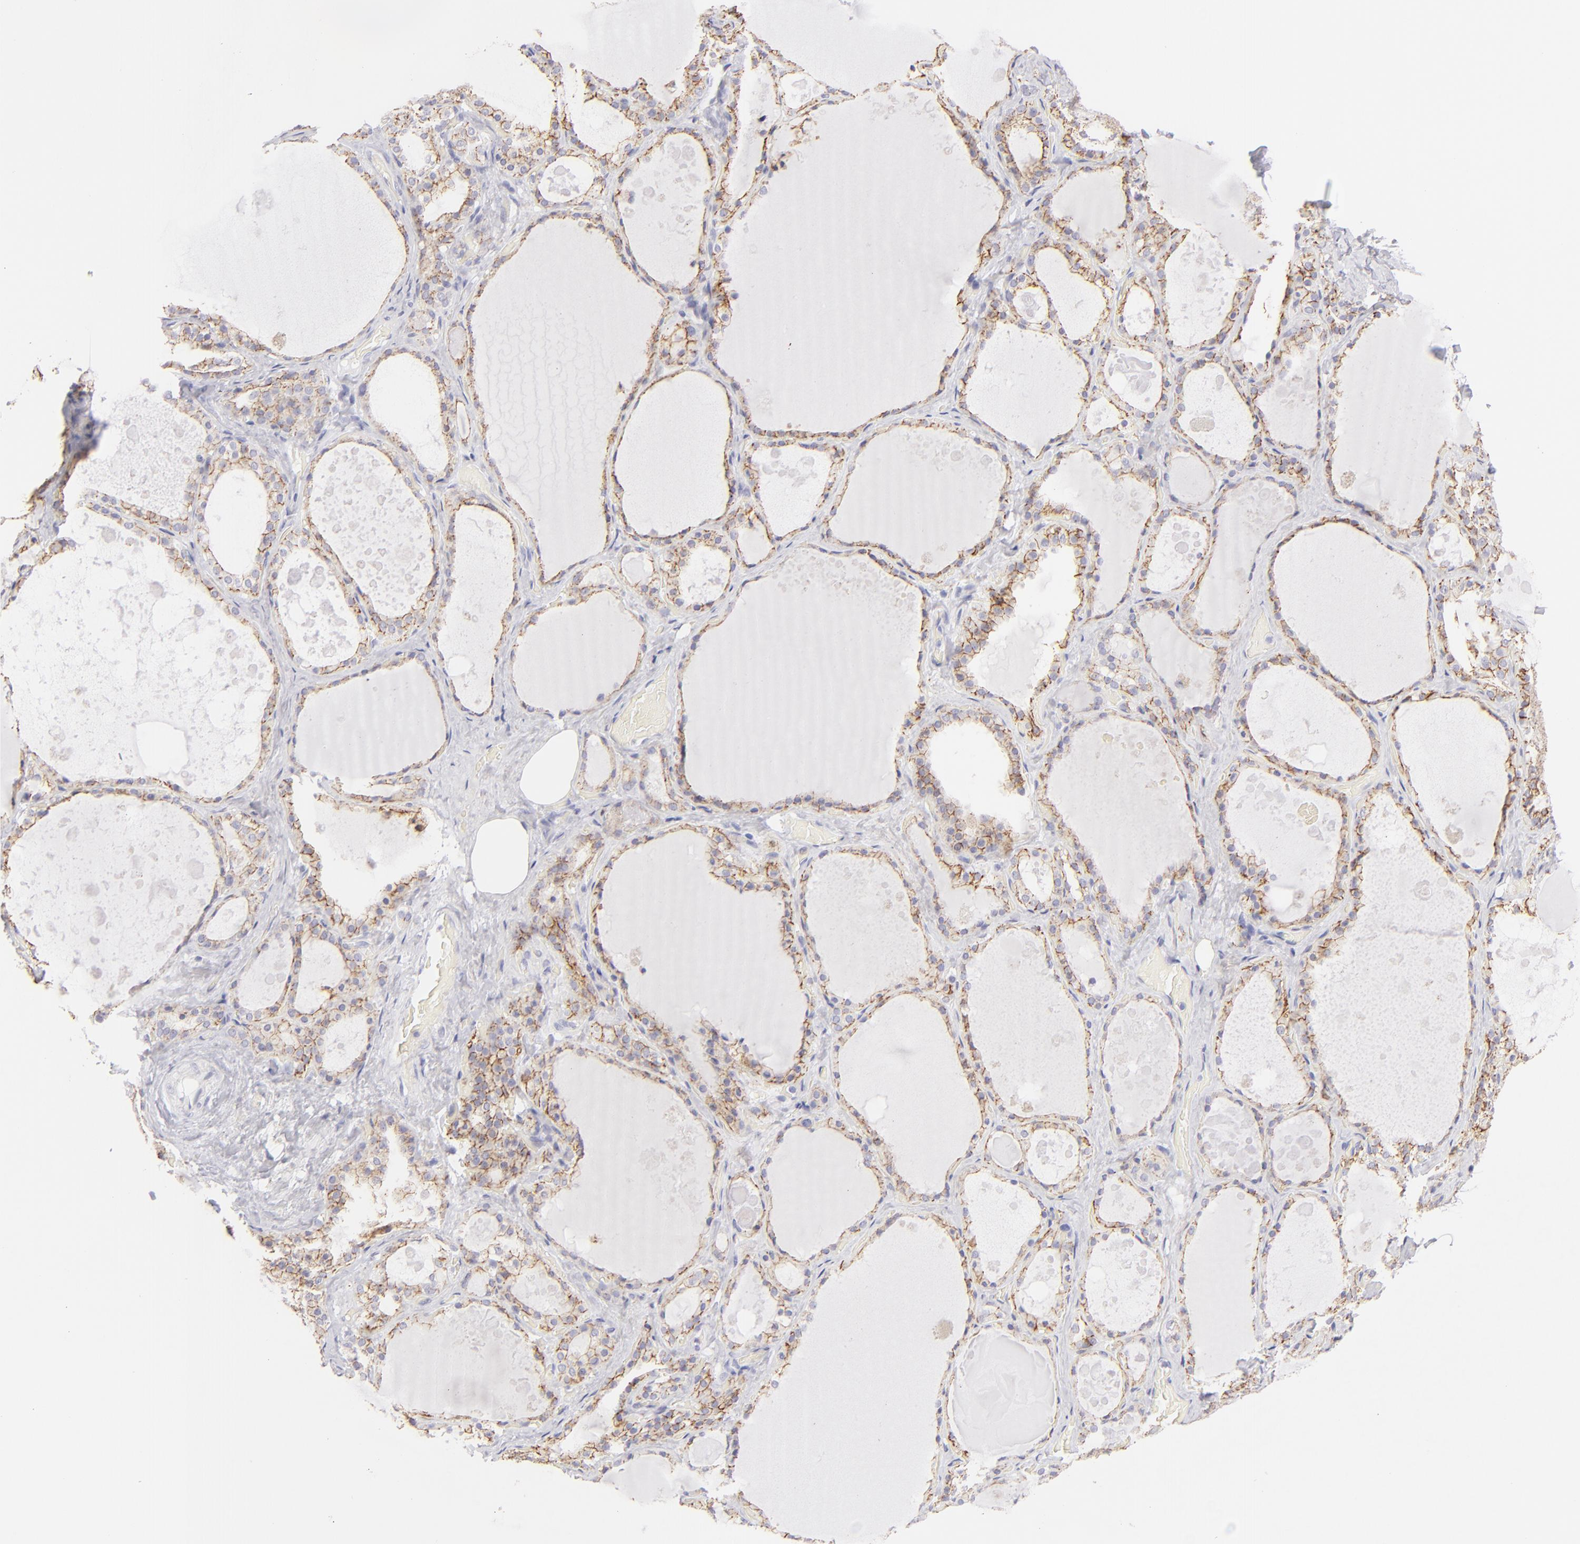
{"staining": {"intensity": "moderate", "quantity": ">75%", "location": "cytoplasmic/membranous"}, "tissue": "thyroid gland", "cell_type": "Glandular cells", "image_type": "normal", "snomed": [{"axis": "morphology", "description": "Normal tissue, NOS"}, {"axis": "topography", "description": "Thyroid gland"}], "caption": "Protein expression analysis of normal thyroid gland shows moderate cytoplasmic/membranous staining in approximately >75% of glandular cells.", "gene": "CLDN4", "patient": {"sex": "male", "age": 61}}